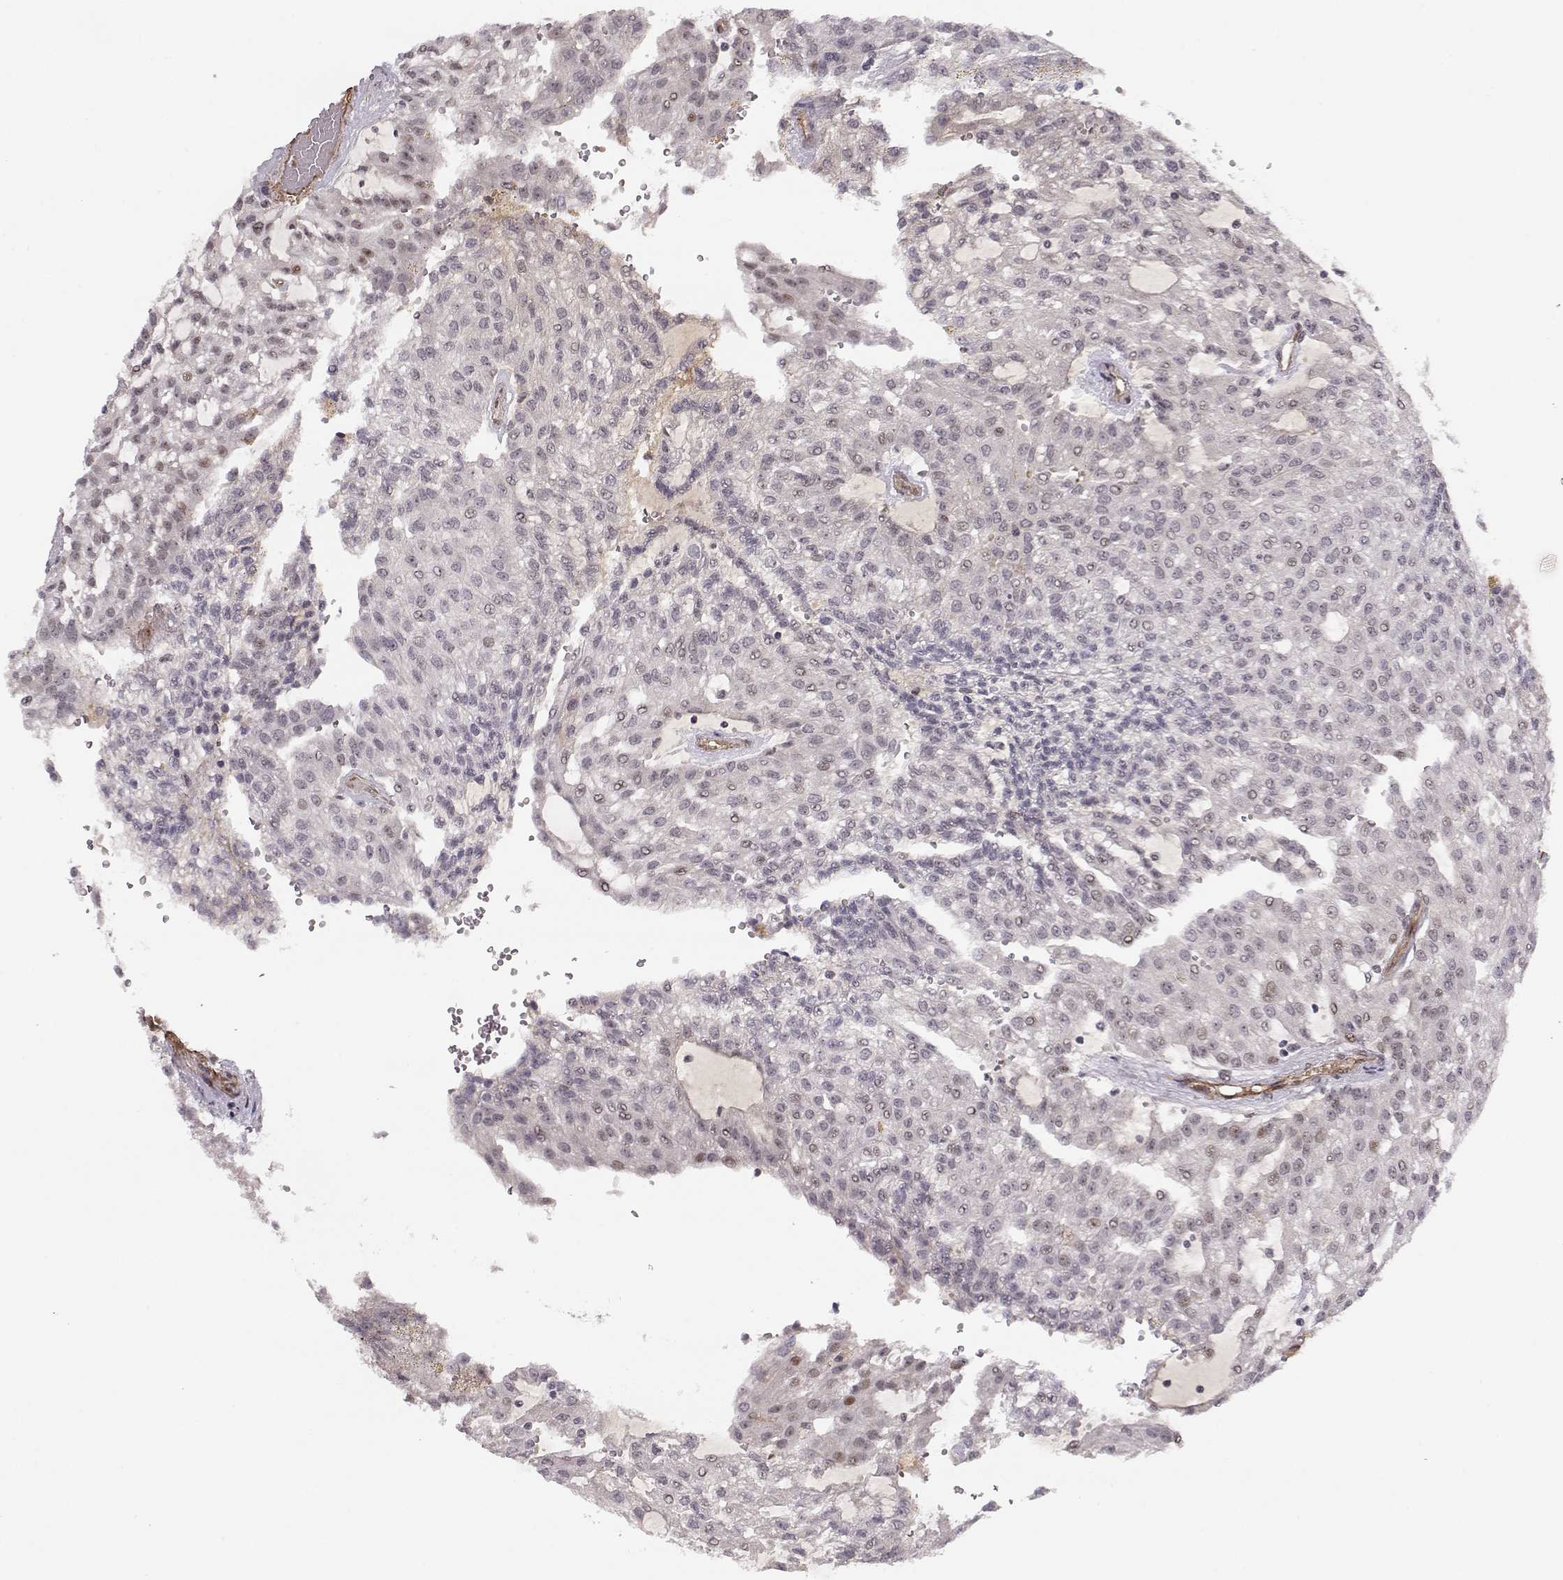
{"staining": {"intensity": "negative", "quantity": "none", "location": "none"}, "tissue": "renal cancer", "cell_type": "Tumor cells", "image_type": "cancer", "snomed": [{"axis": "morphology", "description": "Adenocarcinoma, NOS"}, {"axis": "topography", "description": "Kidney"}], "caption": "This micrograph is of renal cancer stained with IHC to label a protein in brown with the nuclei are counter-stained blue. There is no positivity in tumor cells.", "gene": "CIR1", "patient": {"sex": "male", "age": 63}}